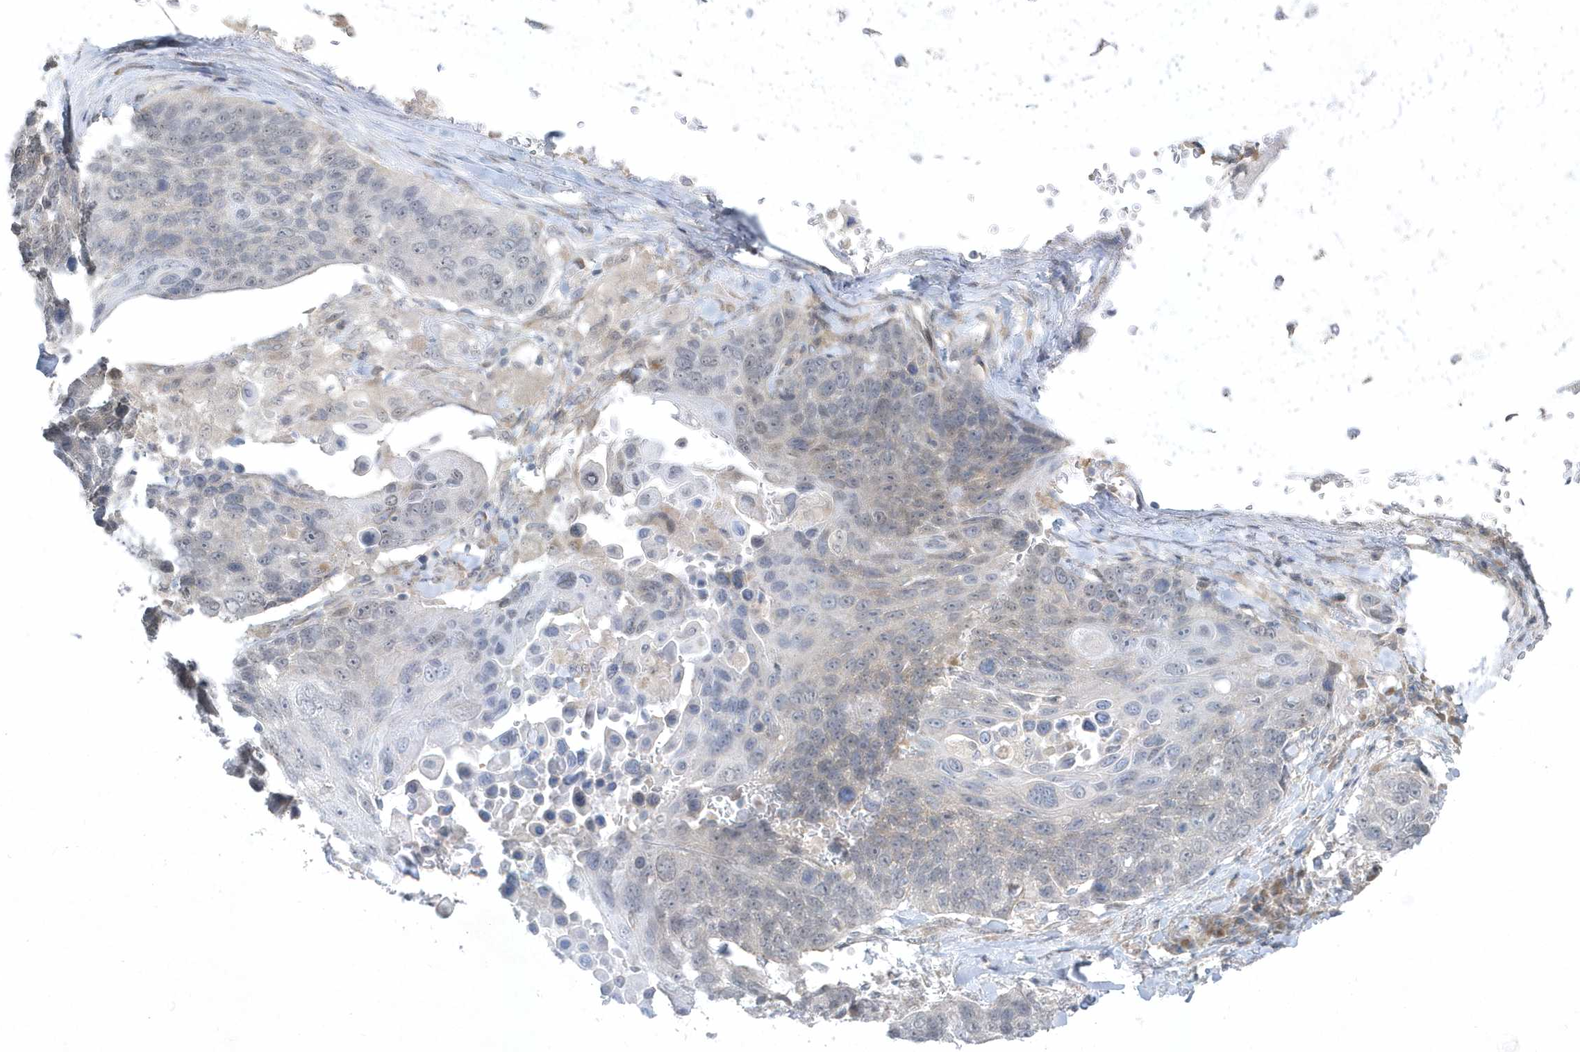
{"staining": {"intensity": "negative", "quantity": "none", "location": "none"}, "tissue": "lung cancer", "cell_type": "Tumor cells", "image_type": "cancer", "snomed": [{"axis": "morphology", "description": "Squamous cell carcinoma, NOS"}, {"axis": "topography", "description": "Lung"}], "caption": "Immunohistochemical staining of lung cancer demonstrates no significant expression in tumor cells. (DAB (3,3'-diaminobenzidine) immunohistochemistry, high magnification).", "gene": "ZC3H12D", "patient": {"sex": "male", "age": 66}}